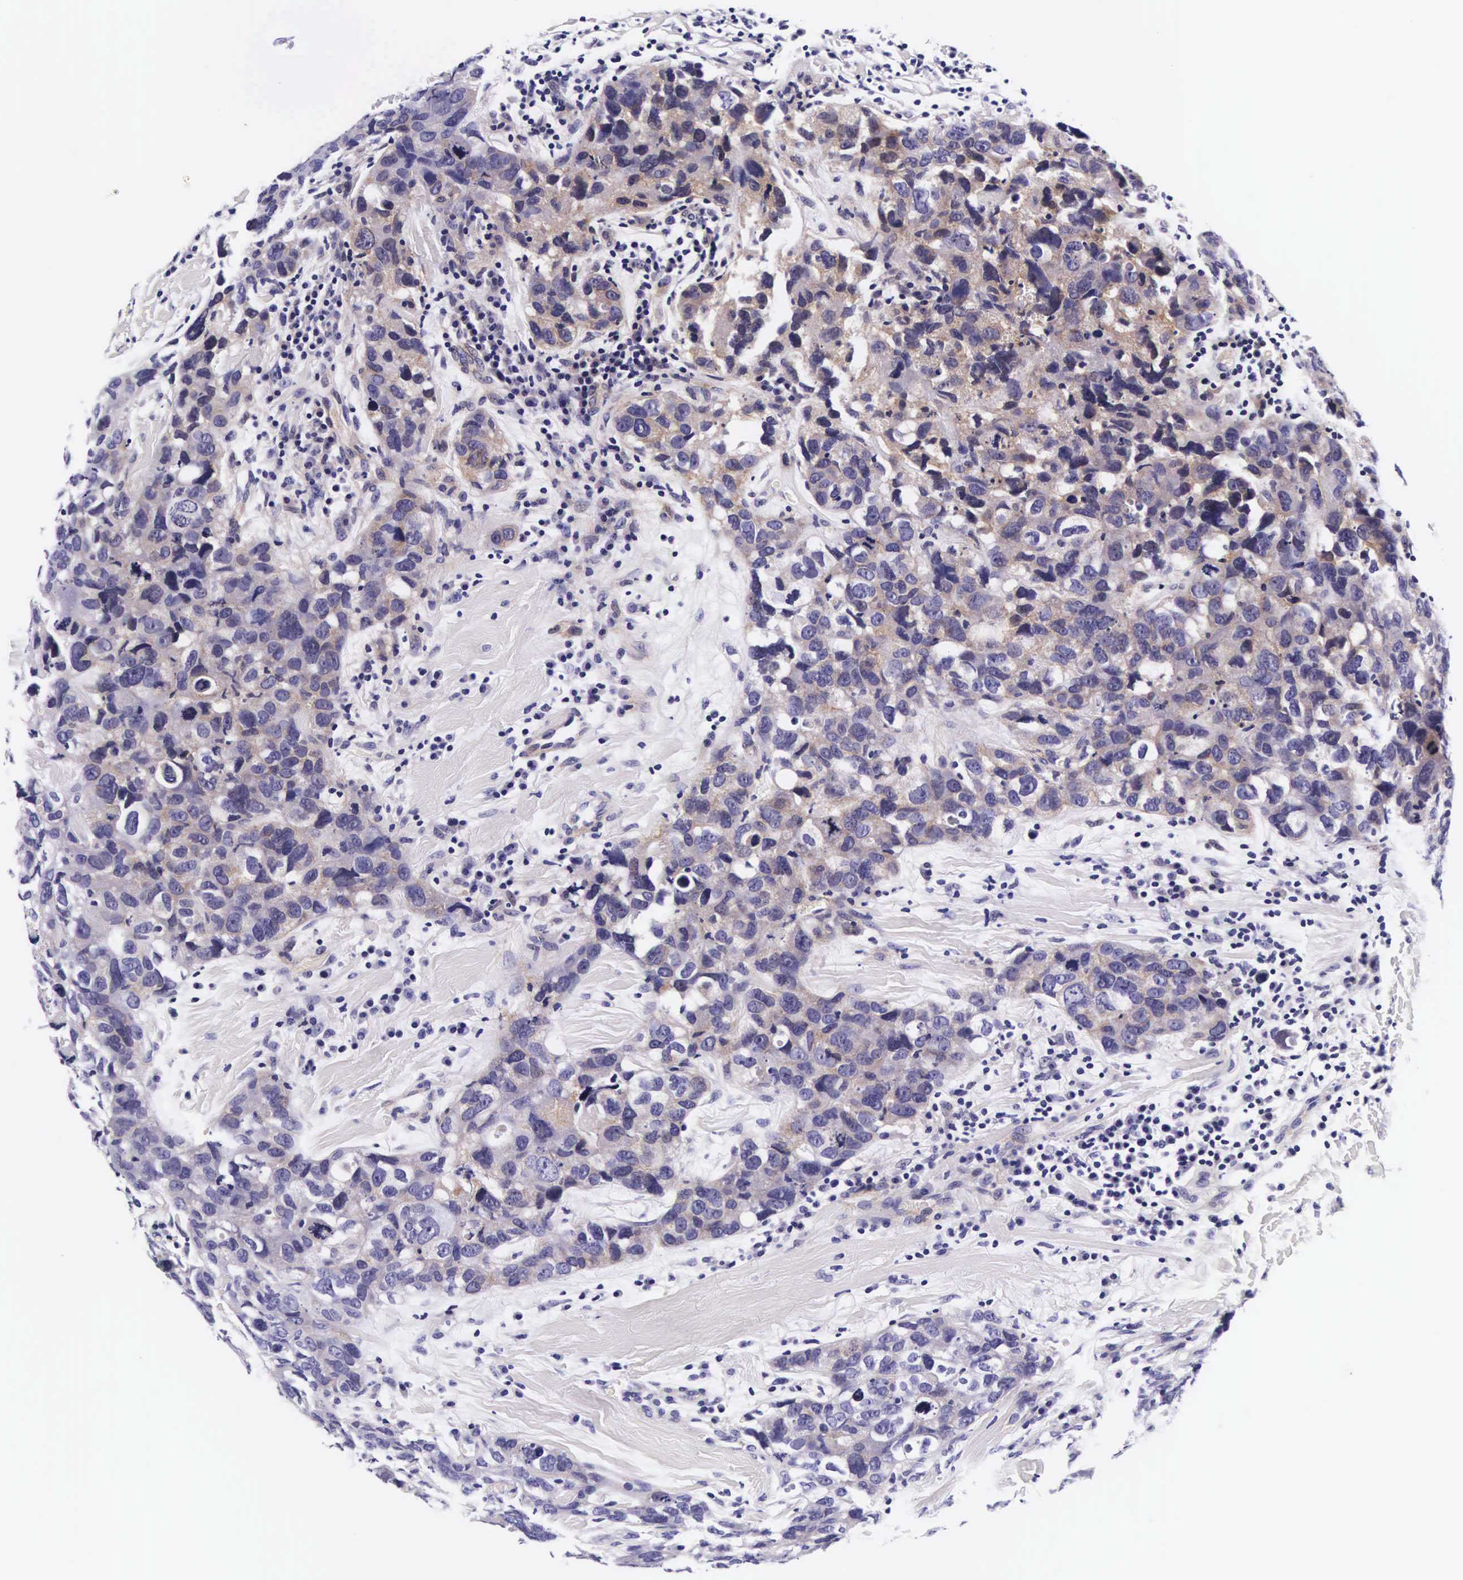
{"staining": {"intensity": "weak", "quantity": "<25%", "location": "cytoplasmic/membranous"}, "tissue": "breast cancer", "cell_type": "Tumor cells", "image_type": "cancer", "snomed": [{"axis": "morphology", "description": "Duct carcinoma"}, {"axis": "topography", "description": "Breast"}], "caption": "The immunohistochemistry micrograph has no significant expression in tumor cells of breast cancer (infiltrating ductal carcinoma) tissue.", "gene": "UPRT", "patient": {"sex": "female", "age": 91}}